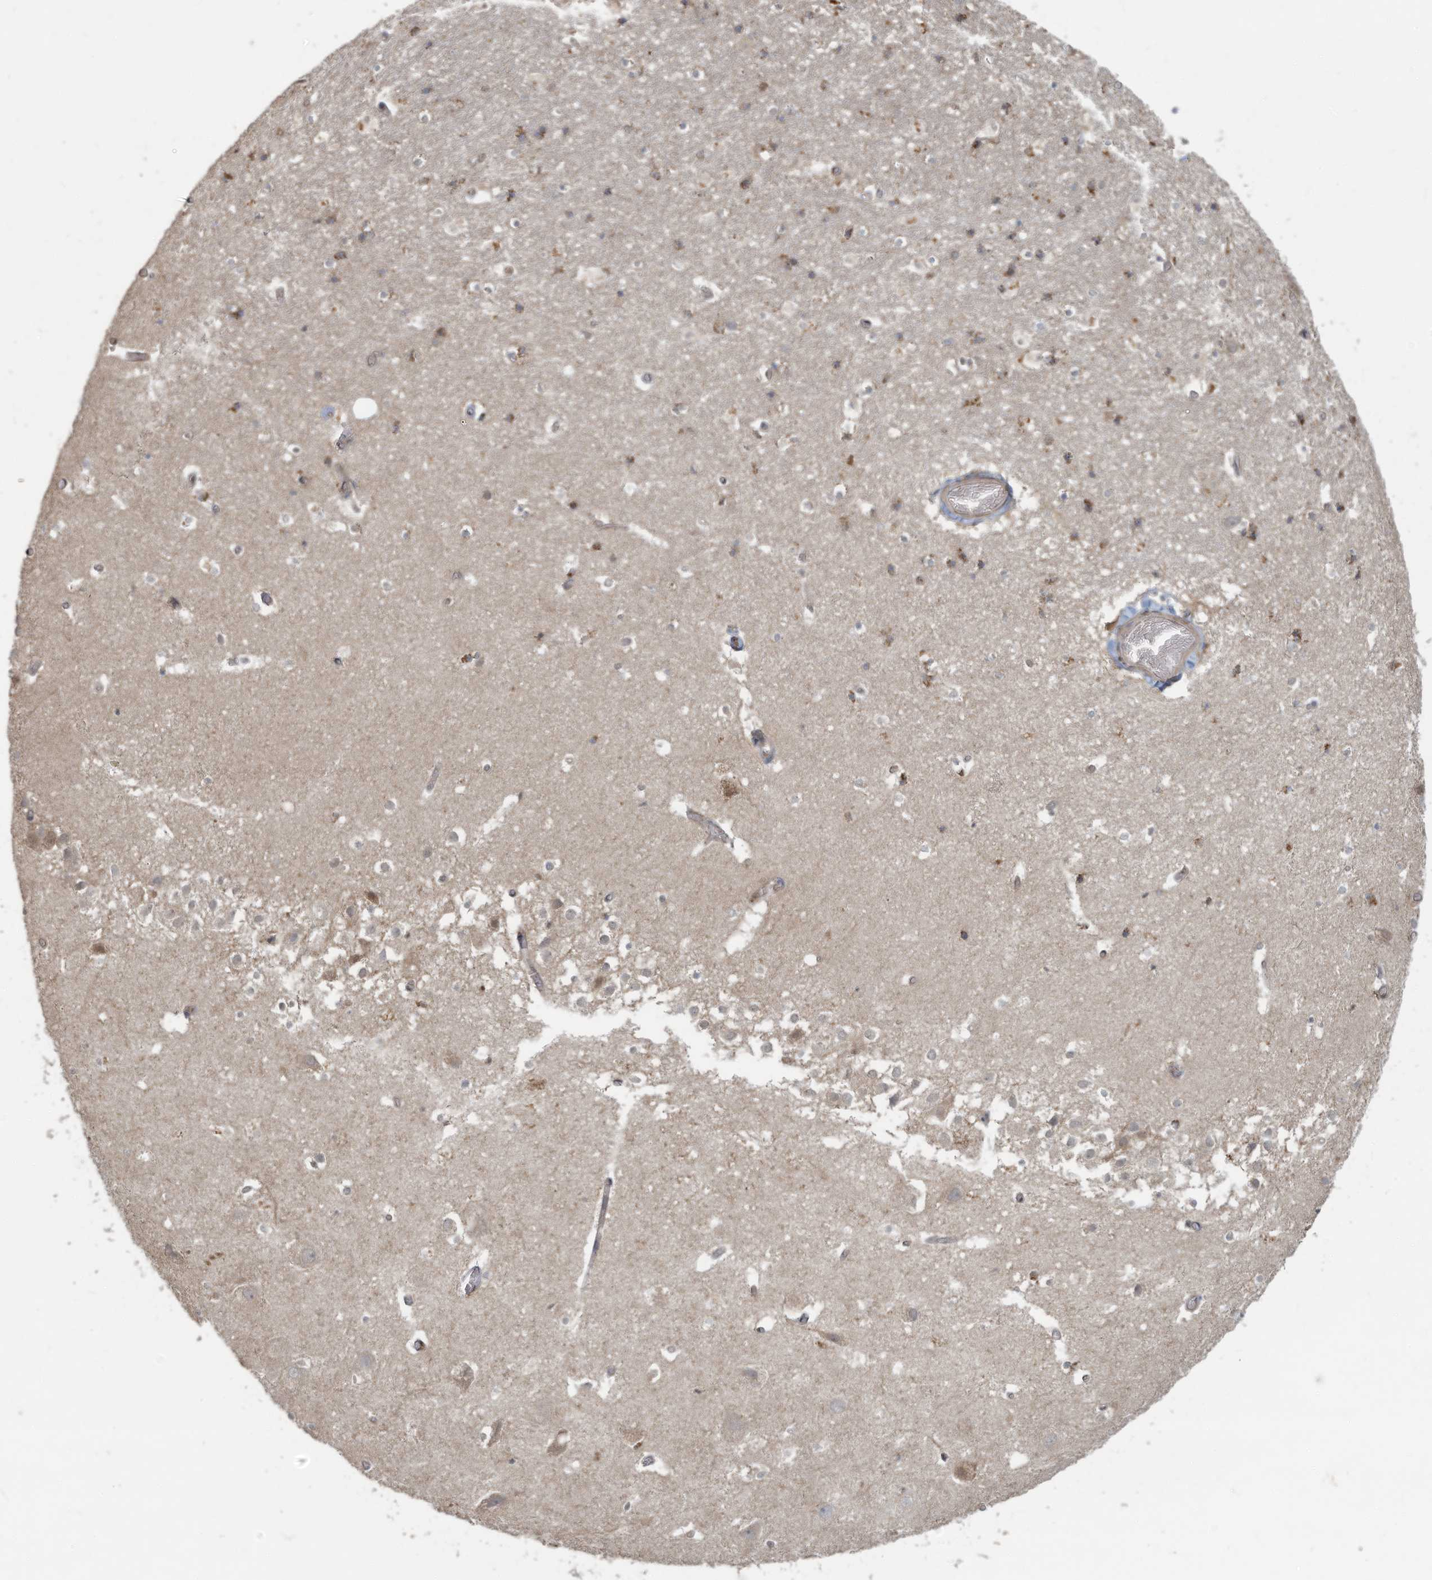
{"staining": {"intensity": "moderate", "quantity": "<25%", "location": "cytoplasmic/membranous"}, "tissue": "hippocampus", "cell_type": "Glial cells", "image_type": "normal", "snomed": [{"axis": "morphology", "description": "Normal tissue, NOS"}, {"axis": "topography", "description": "Hippocampus"}], "caption": "This histopathology image demonstrates IHC staining of normal hippocampus, with low moderate cytoplasmic/membranous expression in about <25% of glial cells.", "gene": "ERI2", "patient": {"sex": "female", "age": 52}}